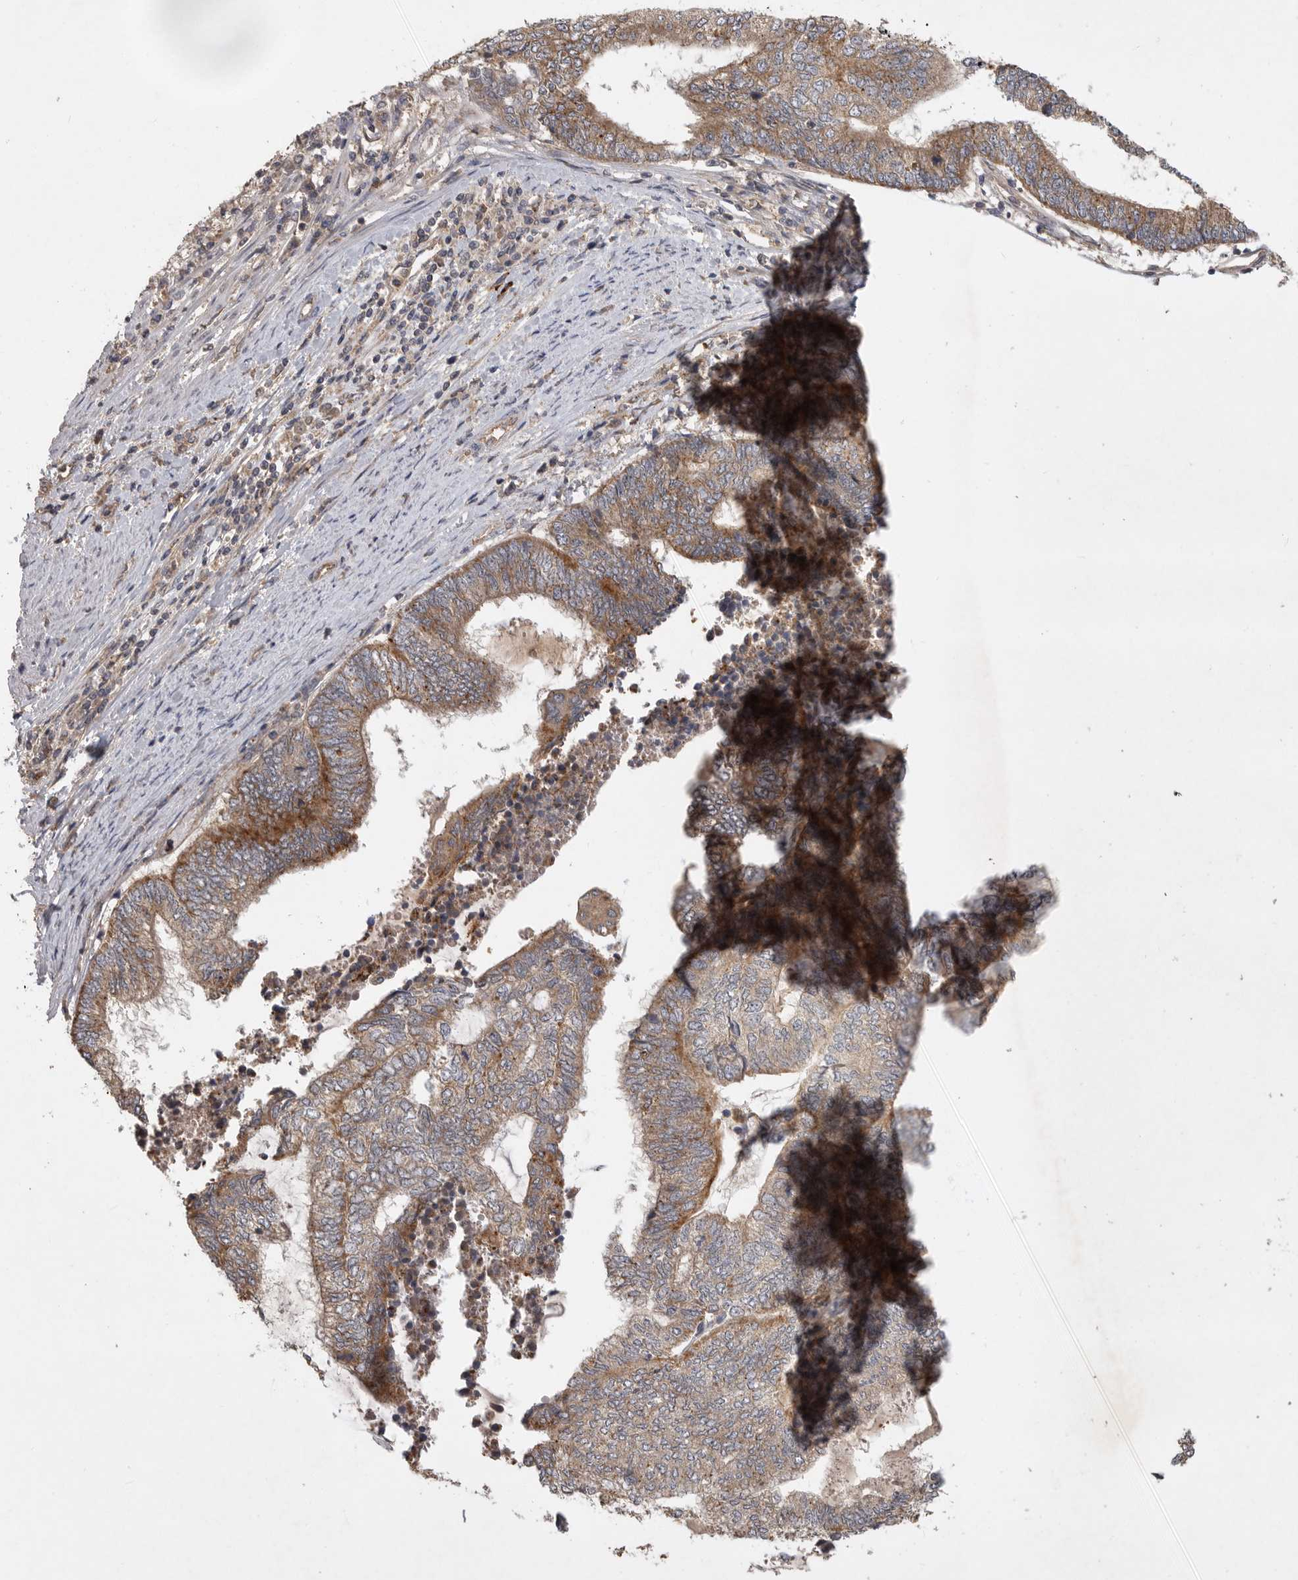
{"staining": {"intensity": "moderate", "quantity": "25%-75%", "location": "cytoplasmic/membranous"}, "tissue": "endometrial cancer", "cell_type": "Tumor cells", "image_type": "cancer", "snomed": [{"axis": "morphology", "description": "Adenocarcinoma, NOS"}, {"axis": "topography", "description": "Uterus"}, {"axis": "topography", "description": "Endometrium"}], "caption": "Adenocarcinoma (endometrial) stained with a protein marker reveals moderate staining in tumor cells.", "gene": "ZNF232", "patient": {"sex": "female", "age": 70}}